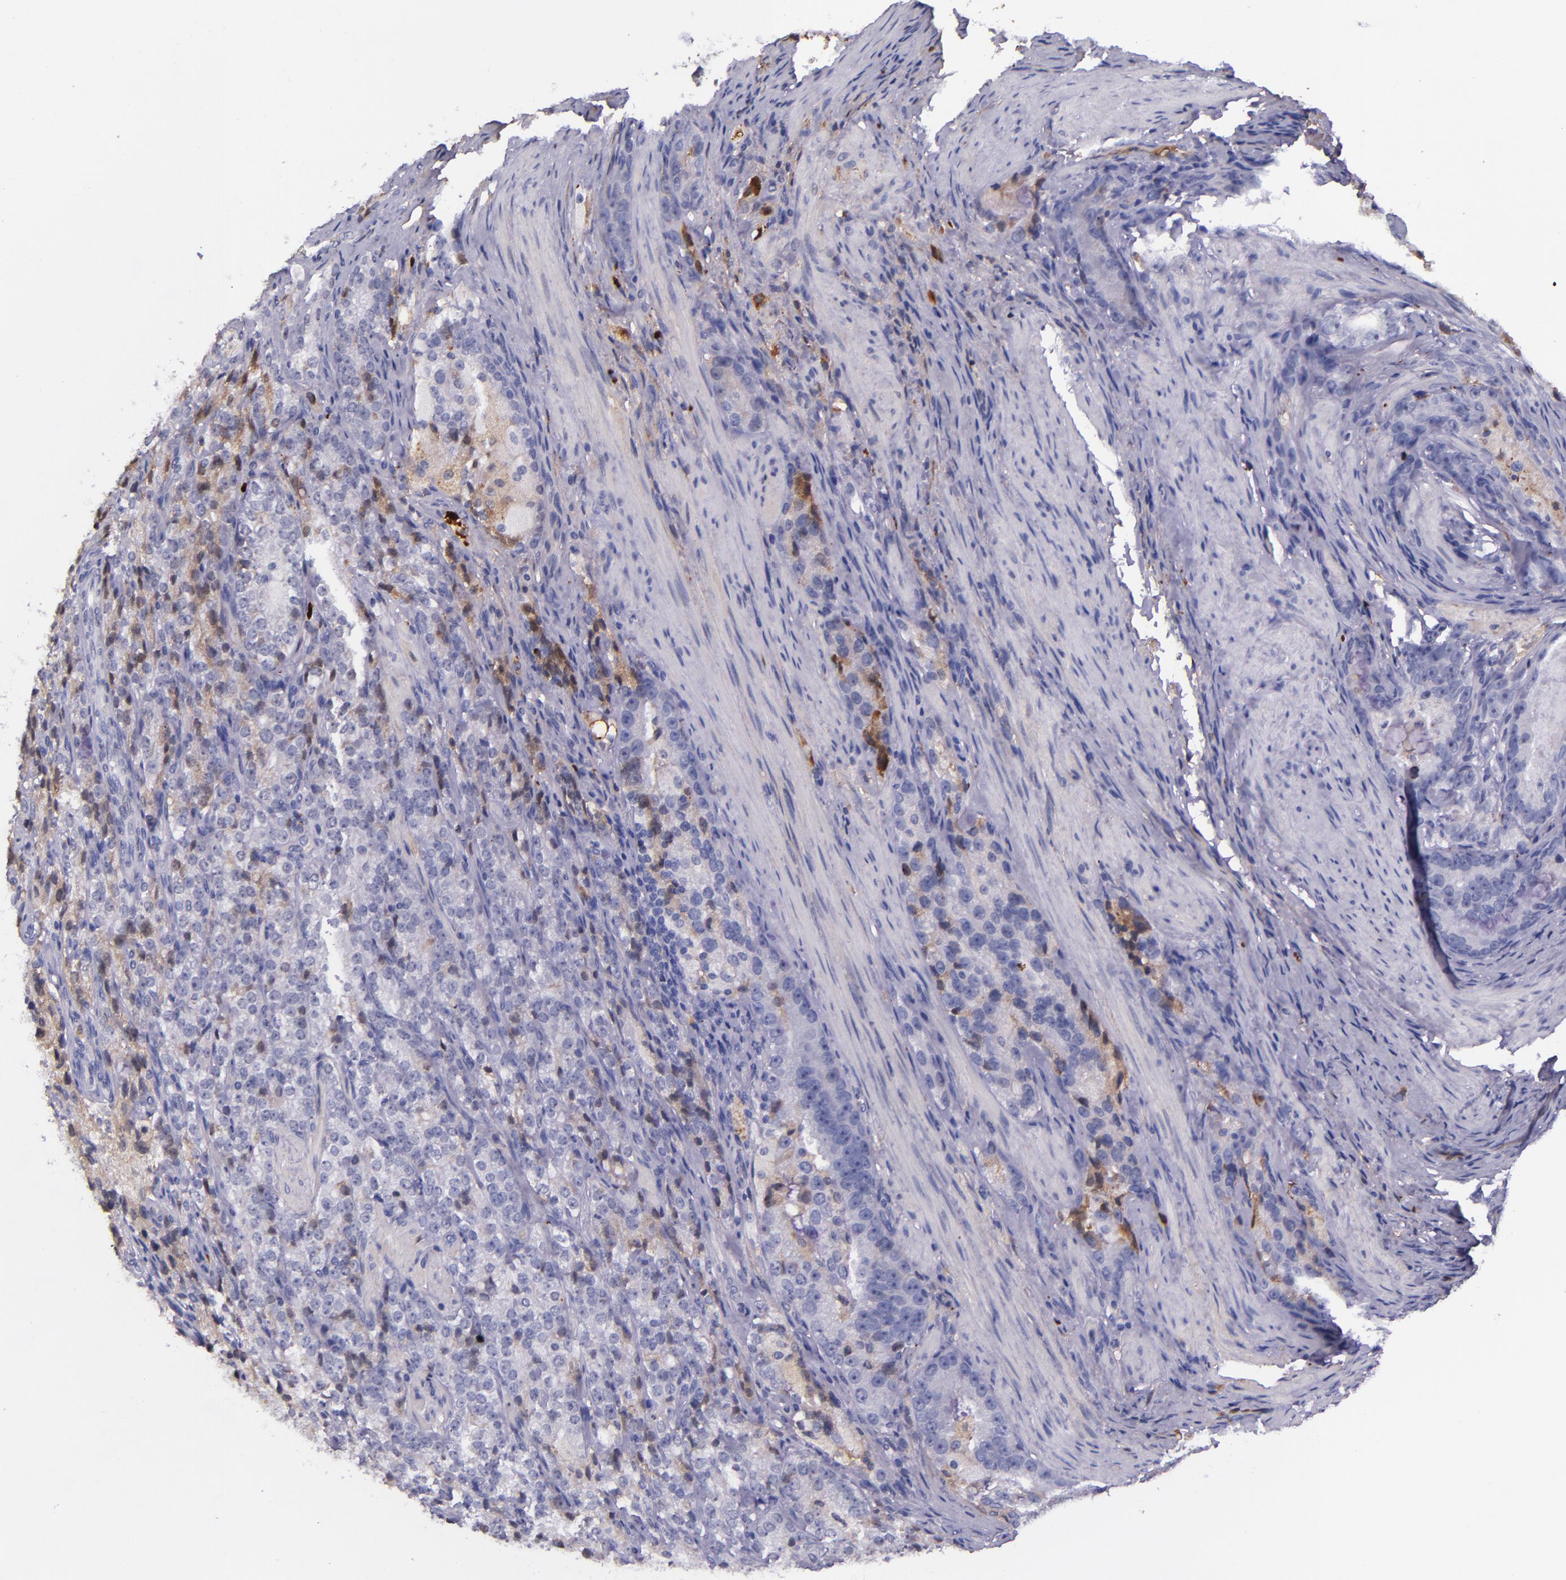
{"staining": {"intensity": "negative", "quantity": "none", "location": "none"}, "tissue": "prostate cancer", "cell_type": "Tumor cells", "image_type": "cancer", "snomed": [{"axis": "morphology", "description": "Adenocarcinoma, High grade"}, {"axis": "topography", "description": "Prostate"}], "caption": "An immunohistochemistry (IHC) histopathology image of prostate high-grade adenocarcinoma is shown. There is no staining in tumor cells of prostate high-grade adenocarcinoma.", "gene": "KNG1", "patient": {"sex": "male", "age": 63}}